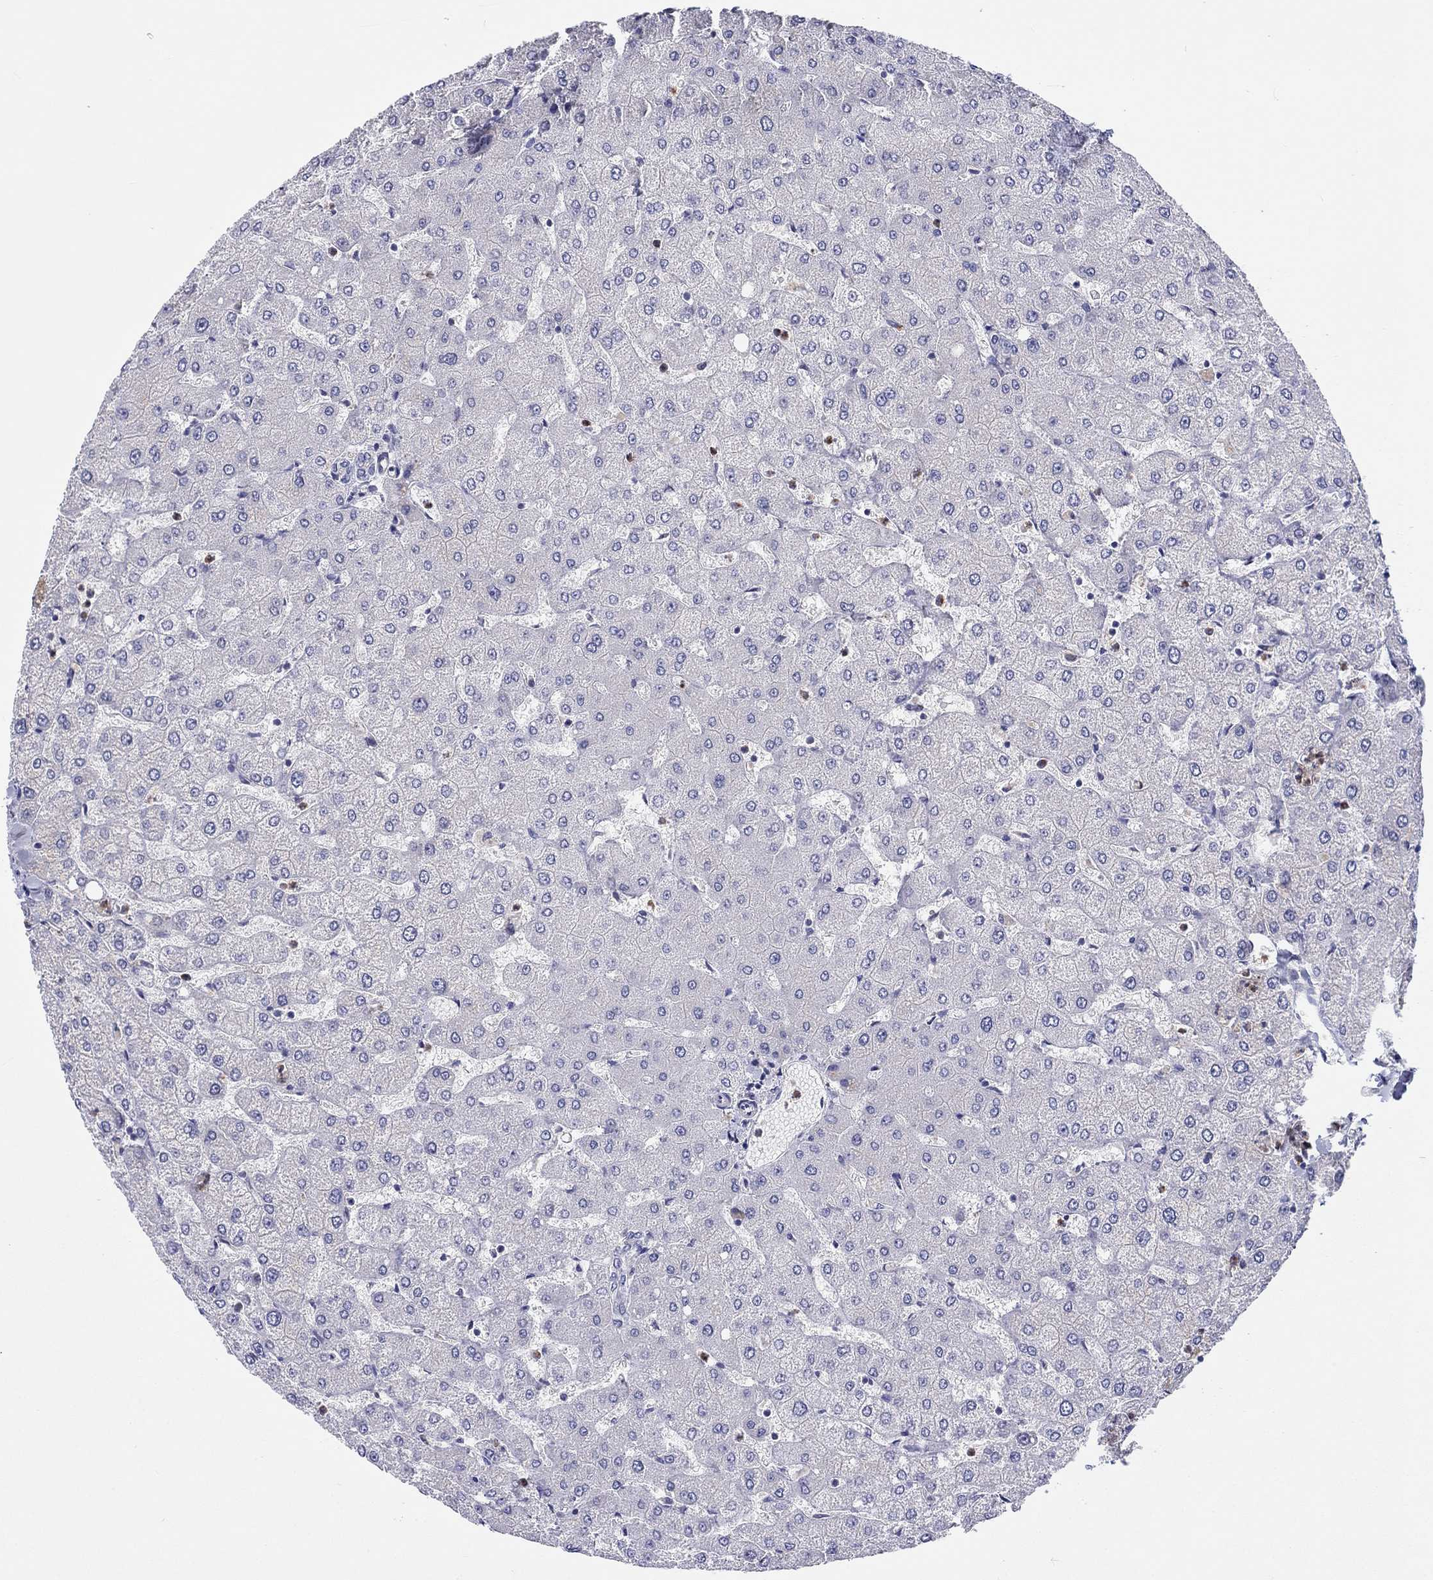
{"staining": {"intensity": "negative", "quantity": "none", "location": "none"}, "tissue": "liver", "cell_type": "Cholangiocytes", "image_type": "normal", "snomed": [{"axis": "morphology", "description": "Normal tissue, NOS"}, {"axis": "topography", "description": "Liver"}], "caption": "Photomicrograph shows no protein expression in cholangiocytes of normal liver.", "gene": "ABCG4", "patient": {"sex": "female", "age": 54}}